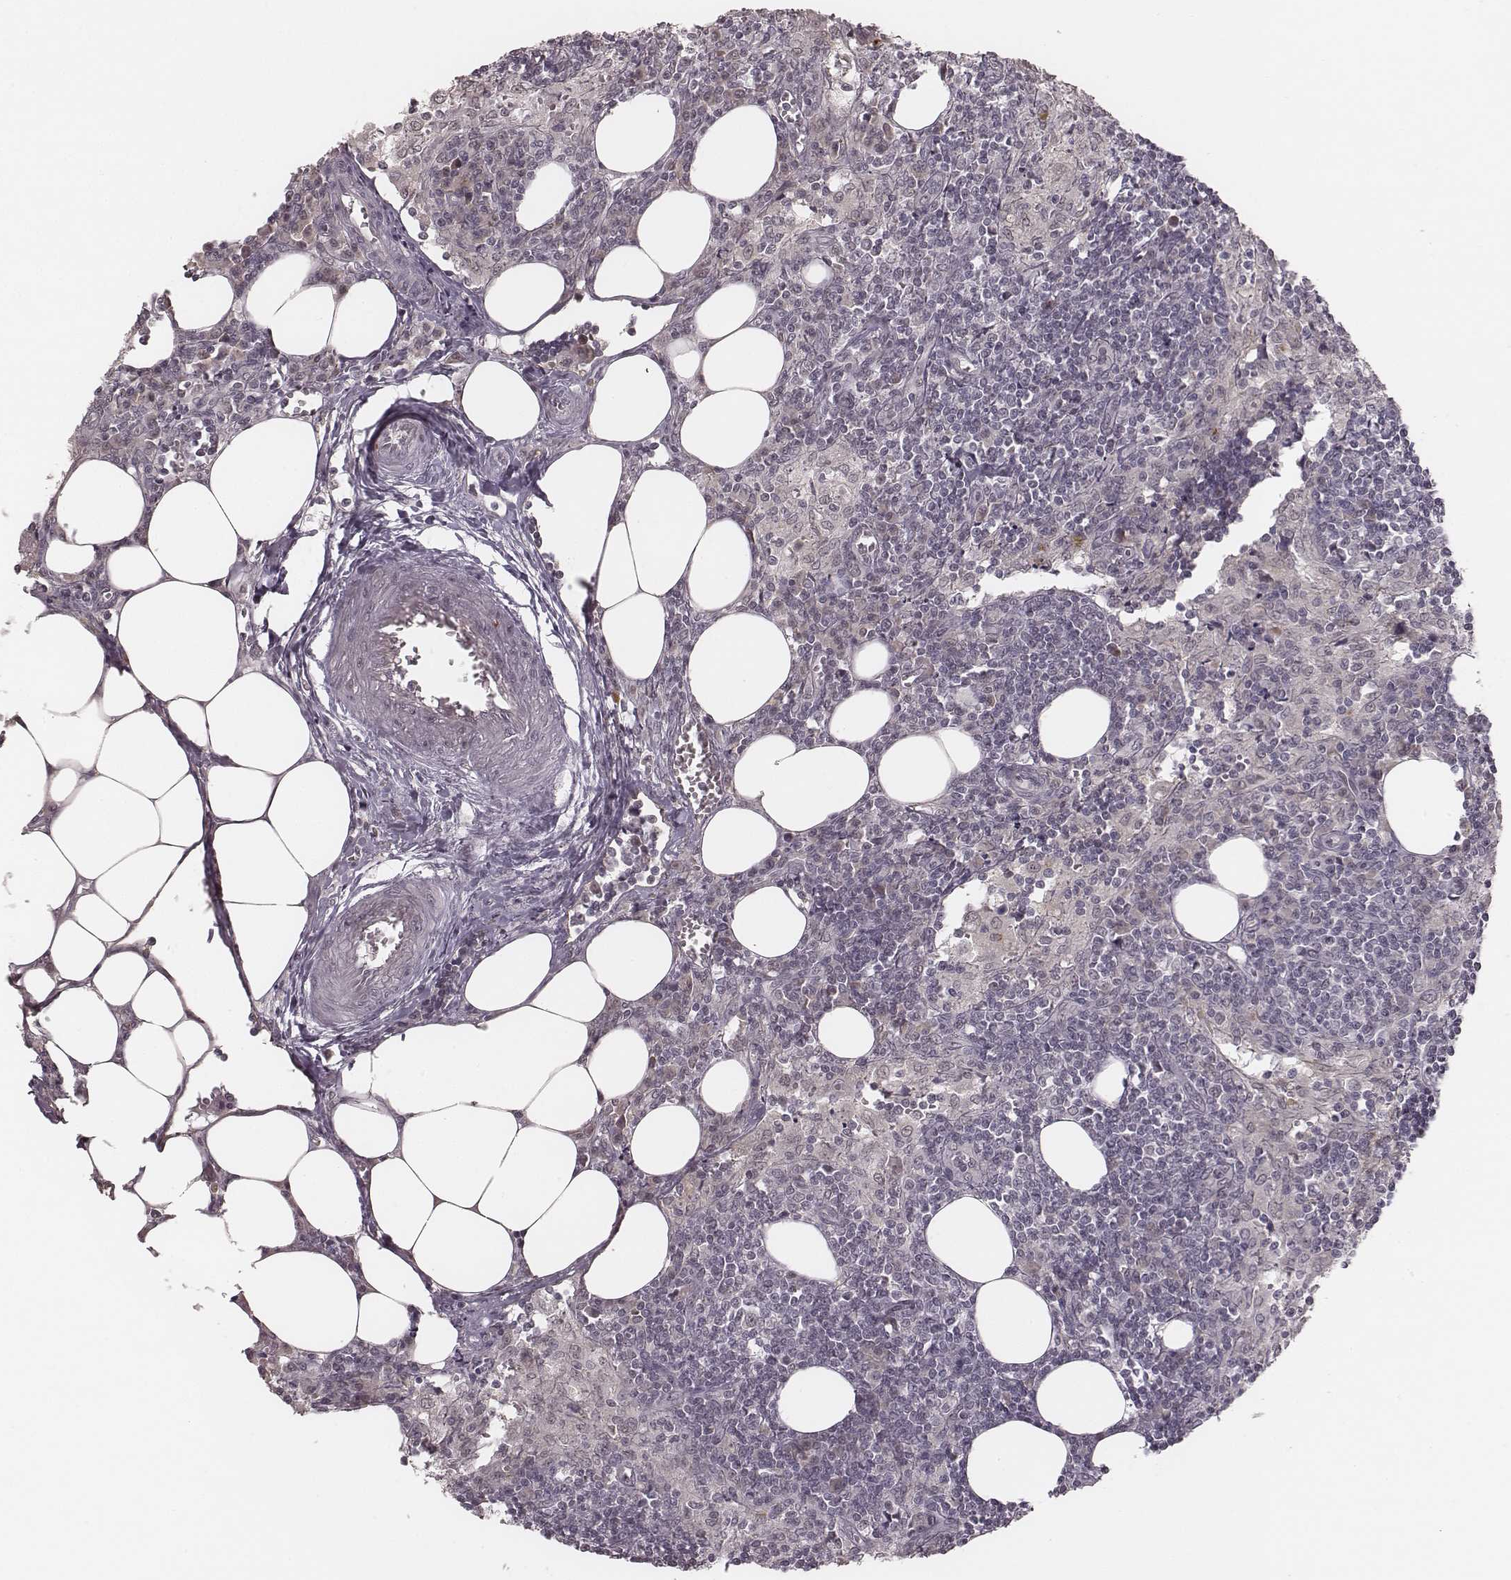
{"staining": {"intensity": "negative", "quantity": "none", "location": "none"}, "tissue": "lymph node", "cell_type": "Germinal center cells", "image_type": "normal", "snomed": [{"axis": "morphology", "description": "Normal tissue, NOS"}, {"axis": "topography", "description": "Lymph node"}], "caption": "DAB (3,3'-diaminobenzidine) immunohistochemical staining of normal human lymph node shows no significant positivity in germinal center cells.", "gene": "RPGRIP1", "patient": {"sex": "male", "age": 55}}